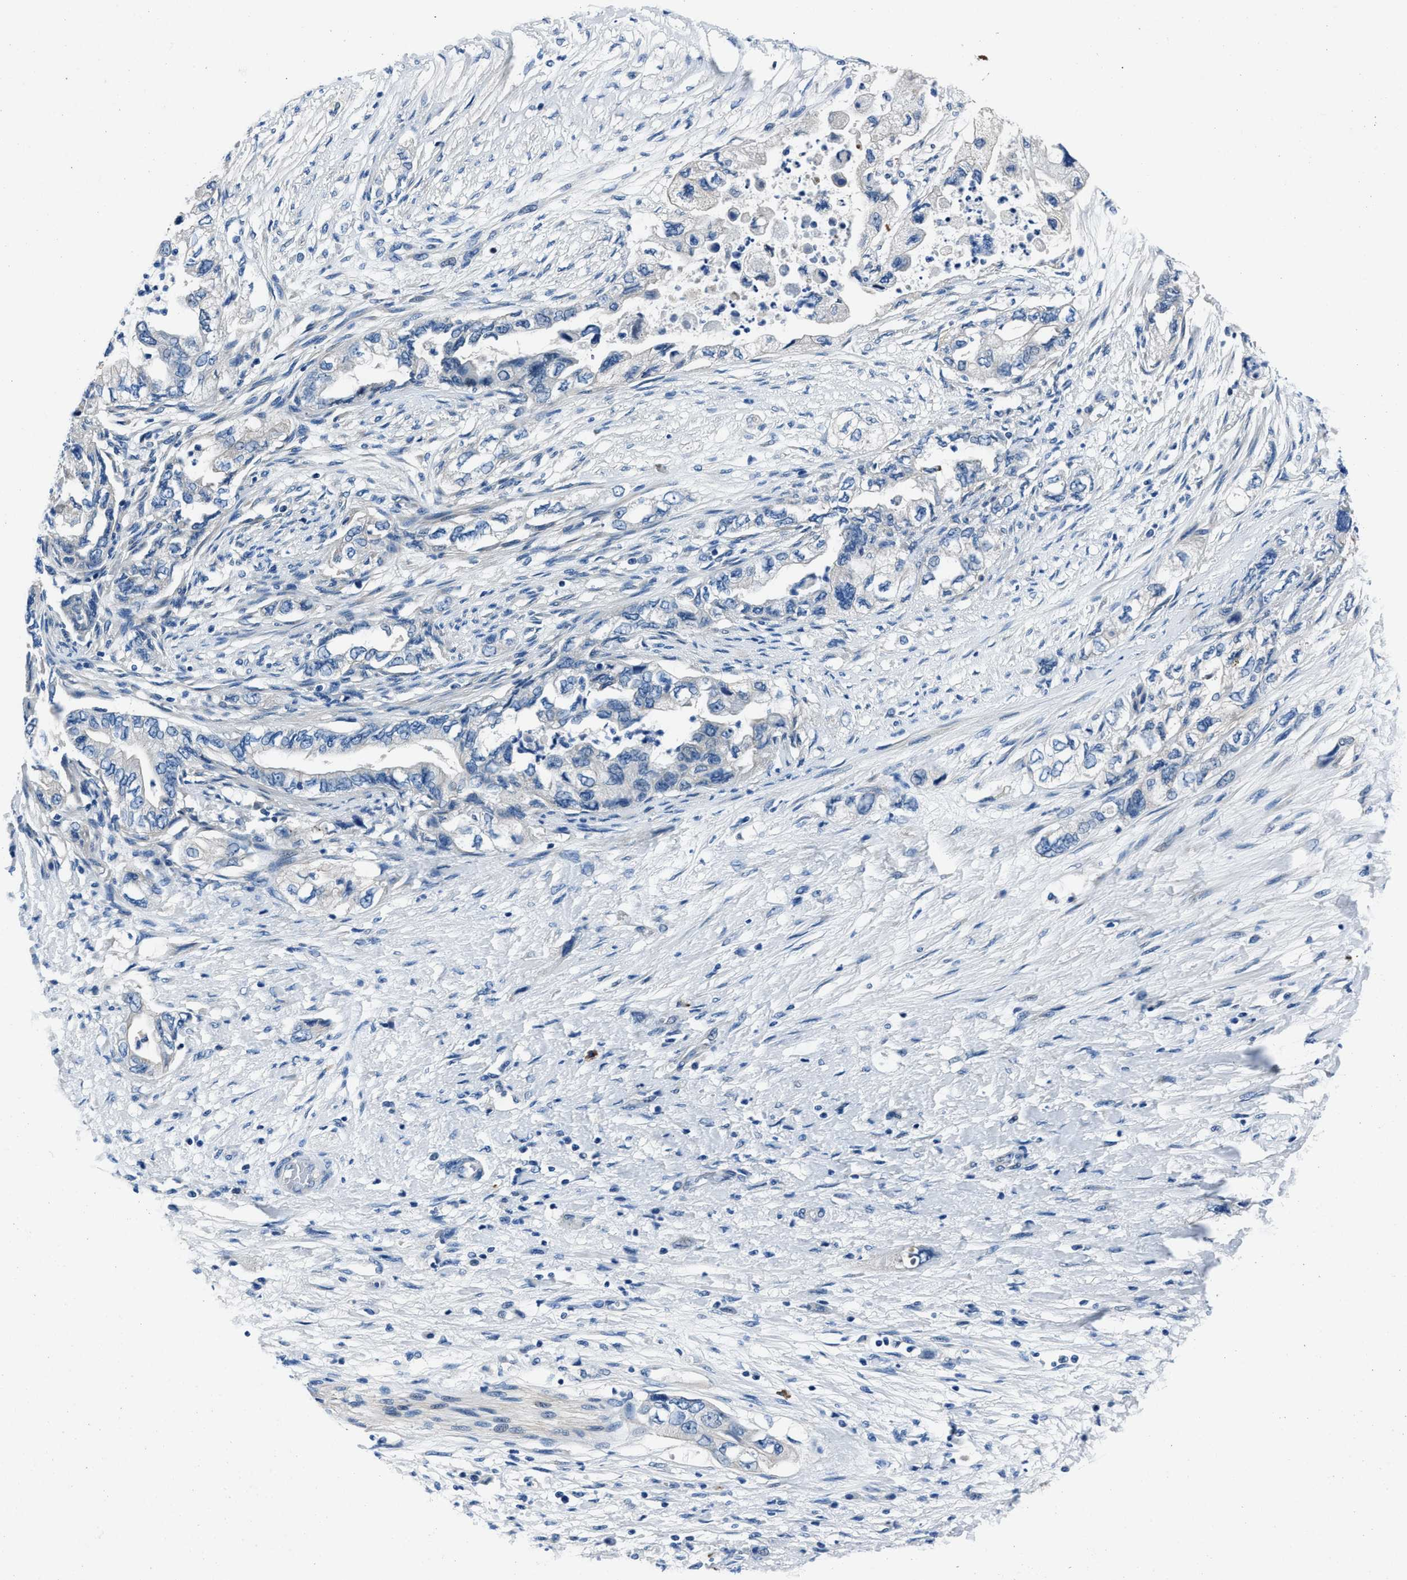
{"staining": {"intensity": "negative", "quantity": "none", "location": "none"}, "tissue": "pancreatic cancer", "cell_type": "Tumor cells", "image_type": "cancer", "snomed": [{"axis": "morphology", "description": "Adenocarcinoma, NOS"}, {"axis": "topography", "description": "Pancreas"}], "caption": "This is an immunohistochemistry (IHC) histopathology image of human pancreatic cancer. There is no expression in tumor cells.", "gene": "NACAD", "patient": {"sex": "female", "age": 73}}